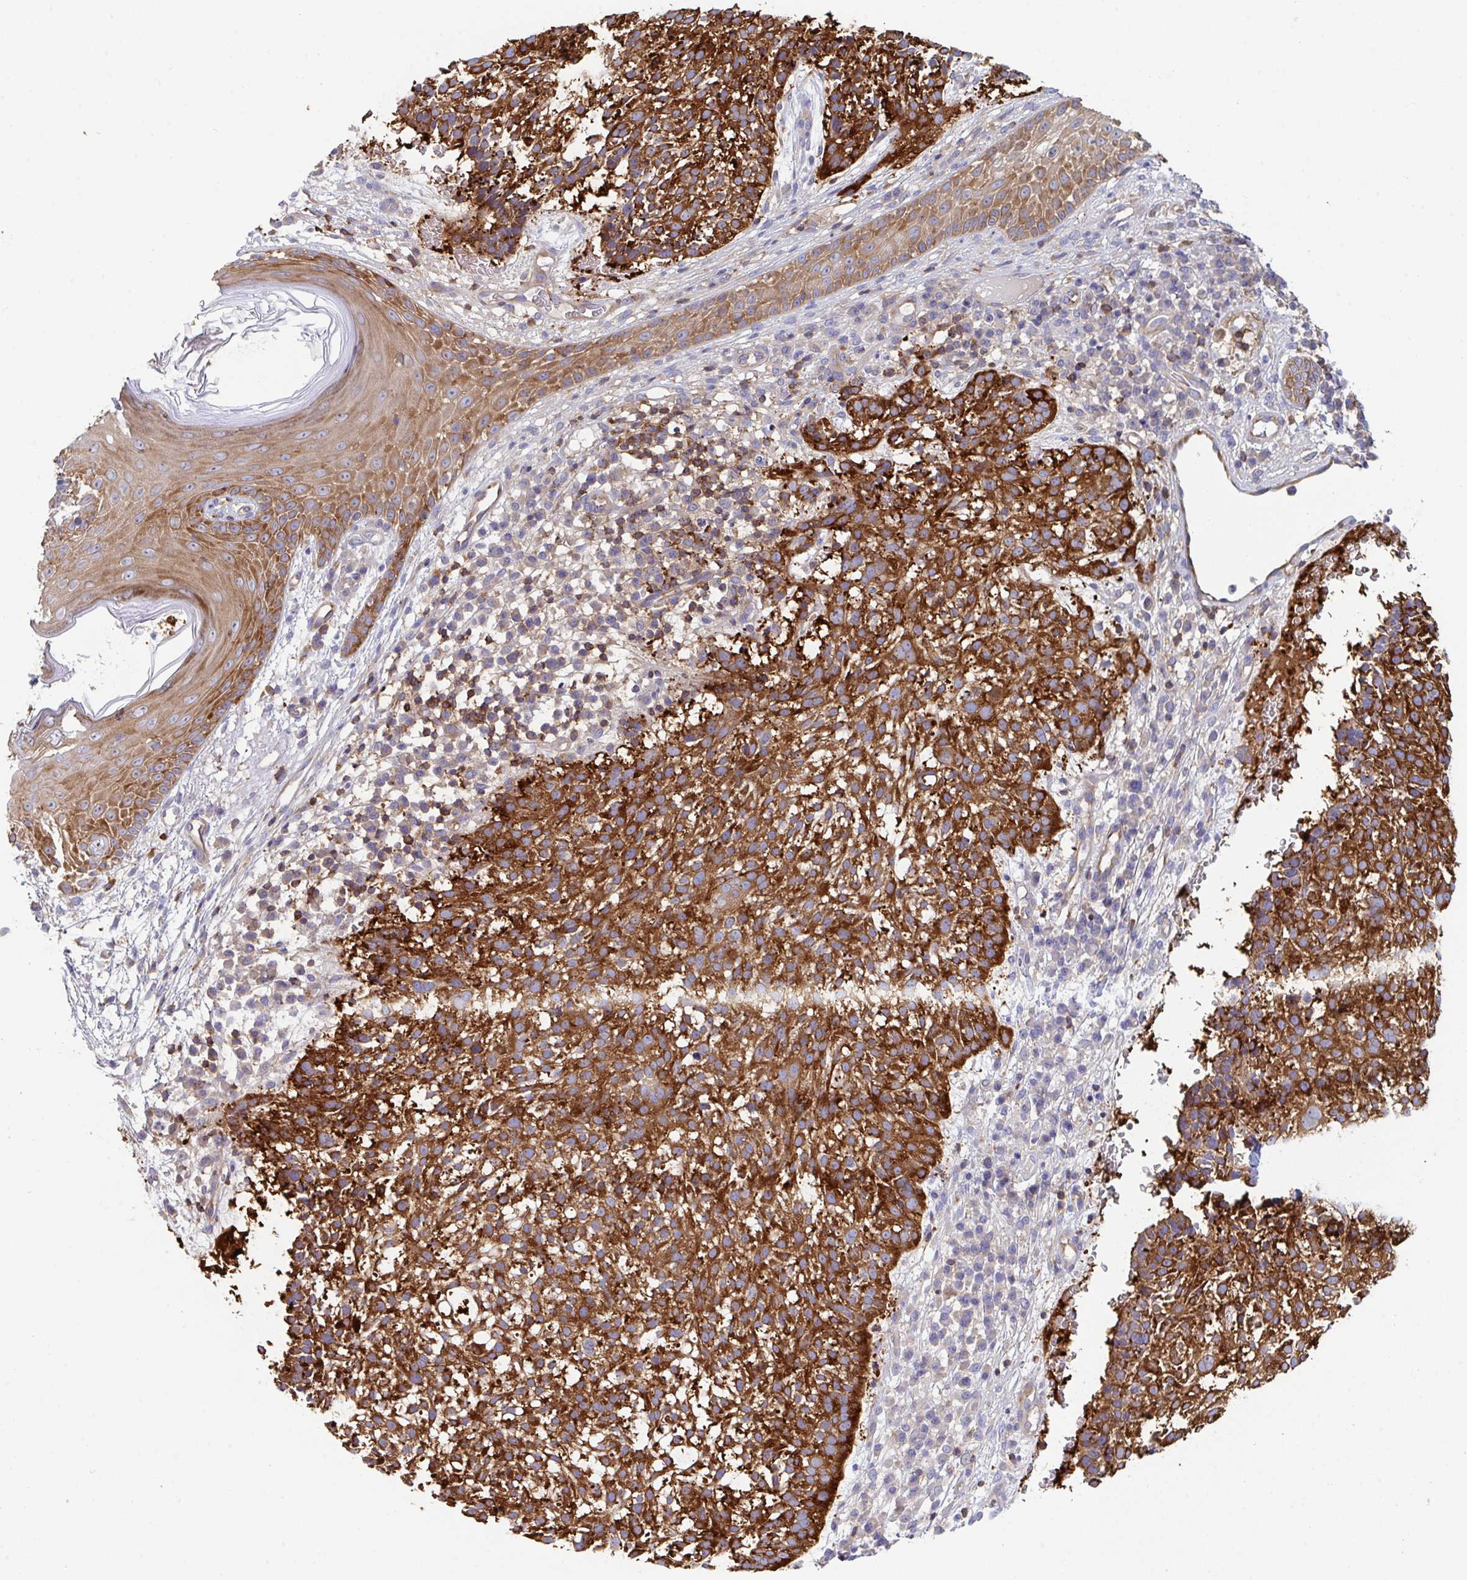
{"staining": {"intensity": "strong", "quantity": ">75%", "location": "cytoplasmic/membranous"}, "tissue": "skin cancer", "cell_type": "Tumor cells", "image_type": "cancer", "snomed": [{"axis": "morphology", "description": "Basal cell carcinoma"}, {"axis": "topography", "description": "Skin"}, {"axis": "topography", "description": "Skin of scalp"}], "caption": "The photomicrograph exhibits a brown stain indicating the presence of a protein in the cytoplasmic/membranous of tumor cells in skin cancer. (IHC, brightfield microscopy, high magnification).", "gene": "WNK1", "patient": {"sex": "female", "age": 45}}